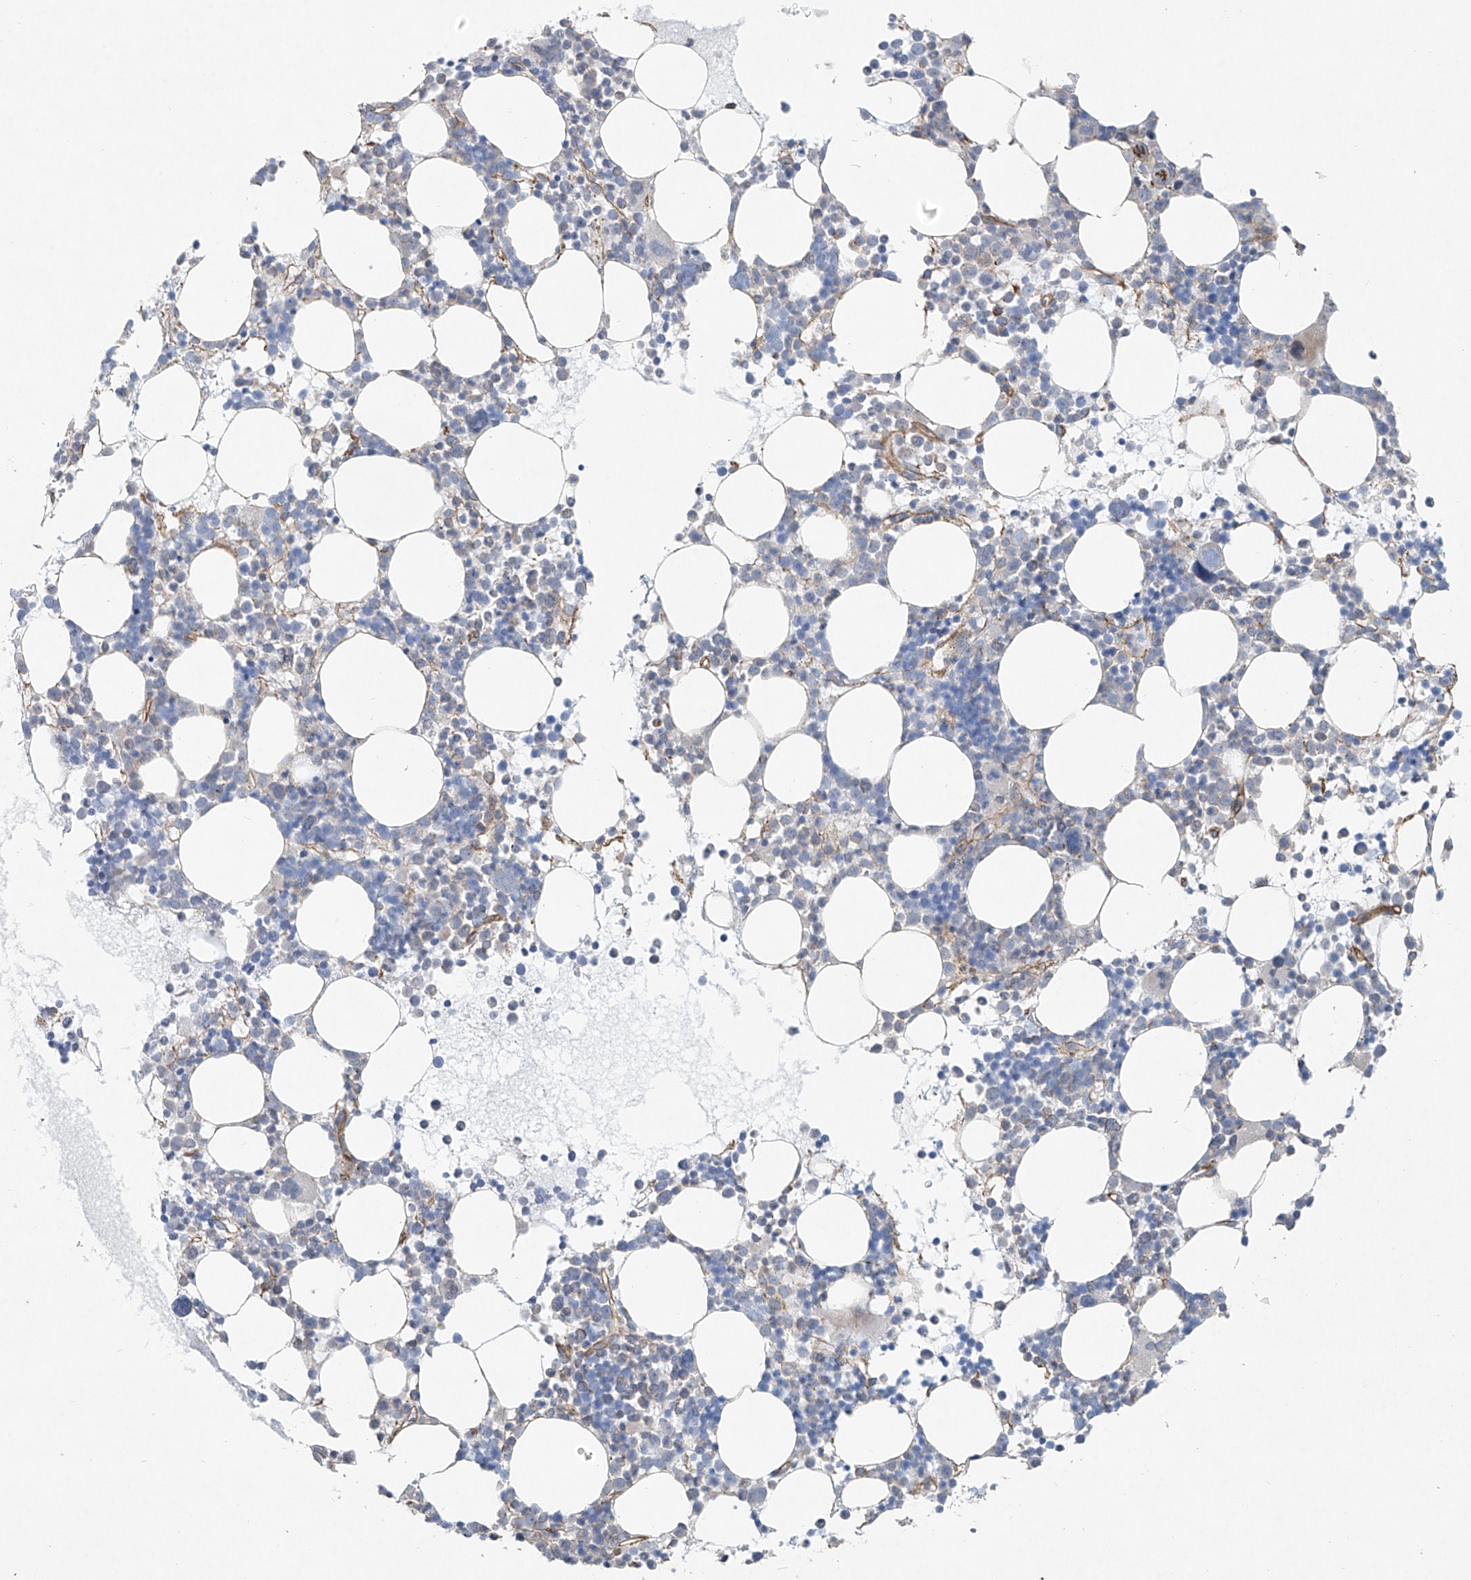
{"staining": {"intensity": "negative", "quantity": "none", "location": "none"}, "tissue": "bone marrow", "cell_type": "Hematopoietic cells", "image_type": "normal", "snomed": [{"axis": "morphology", "description": "Normal tissue, NOS"}, {"axis": "topography", "description": "Bone marrow"}], "caption": "The image demonstrates no staining of hematopoietic cells in benign bone marrow. The staining was performed using DAB to visualize the protein expression in brown, while the nuclei were stained in blue with hematoxylin (Magnification: 20x).", "gene": "TUBE1", "patient": {"sex": "female", "age": 62}}